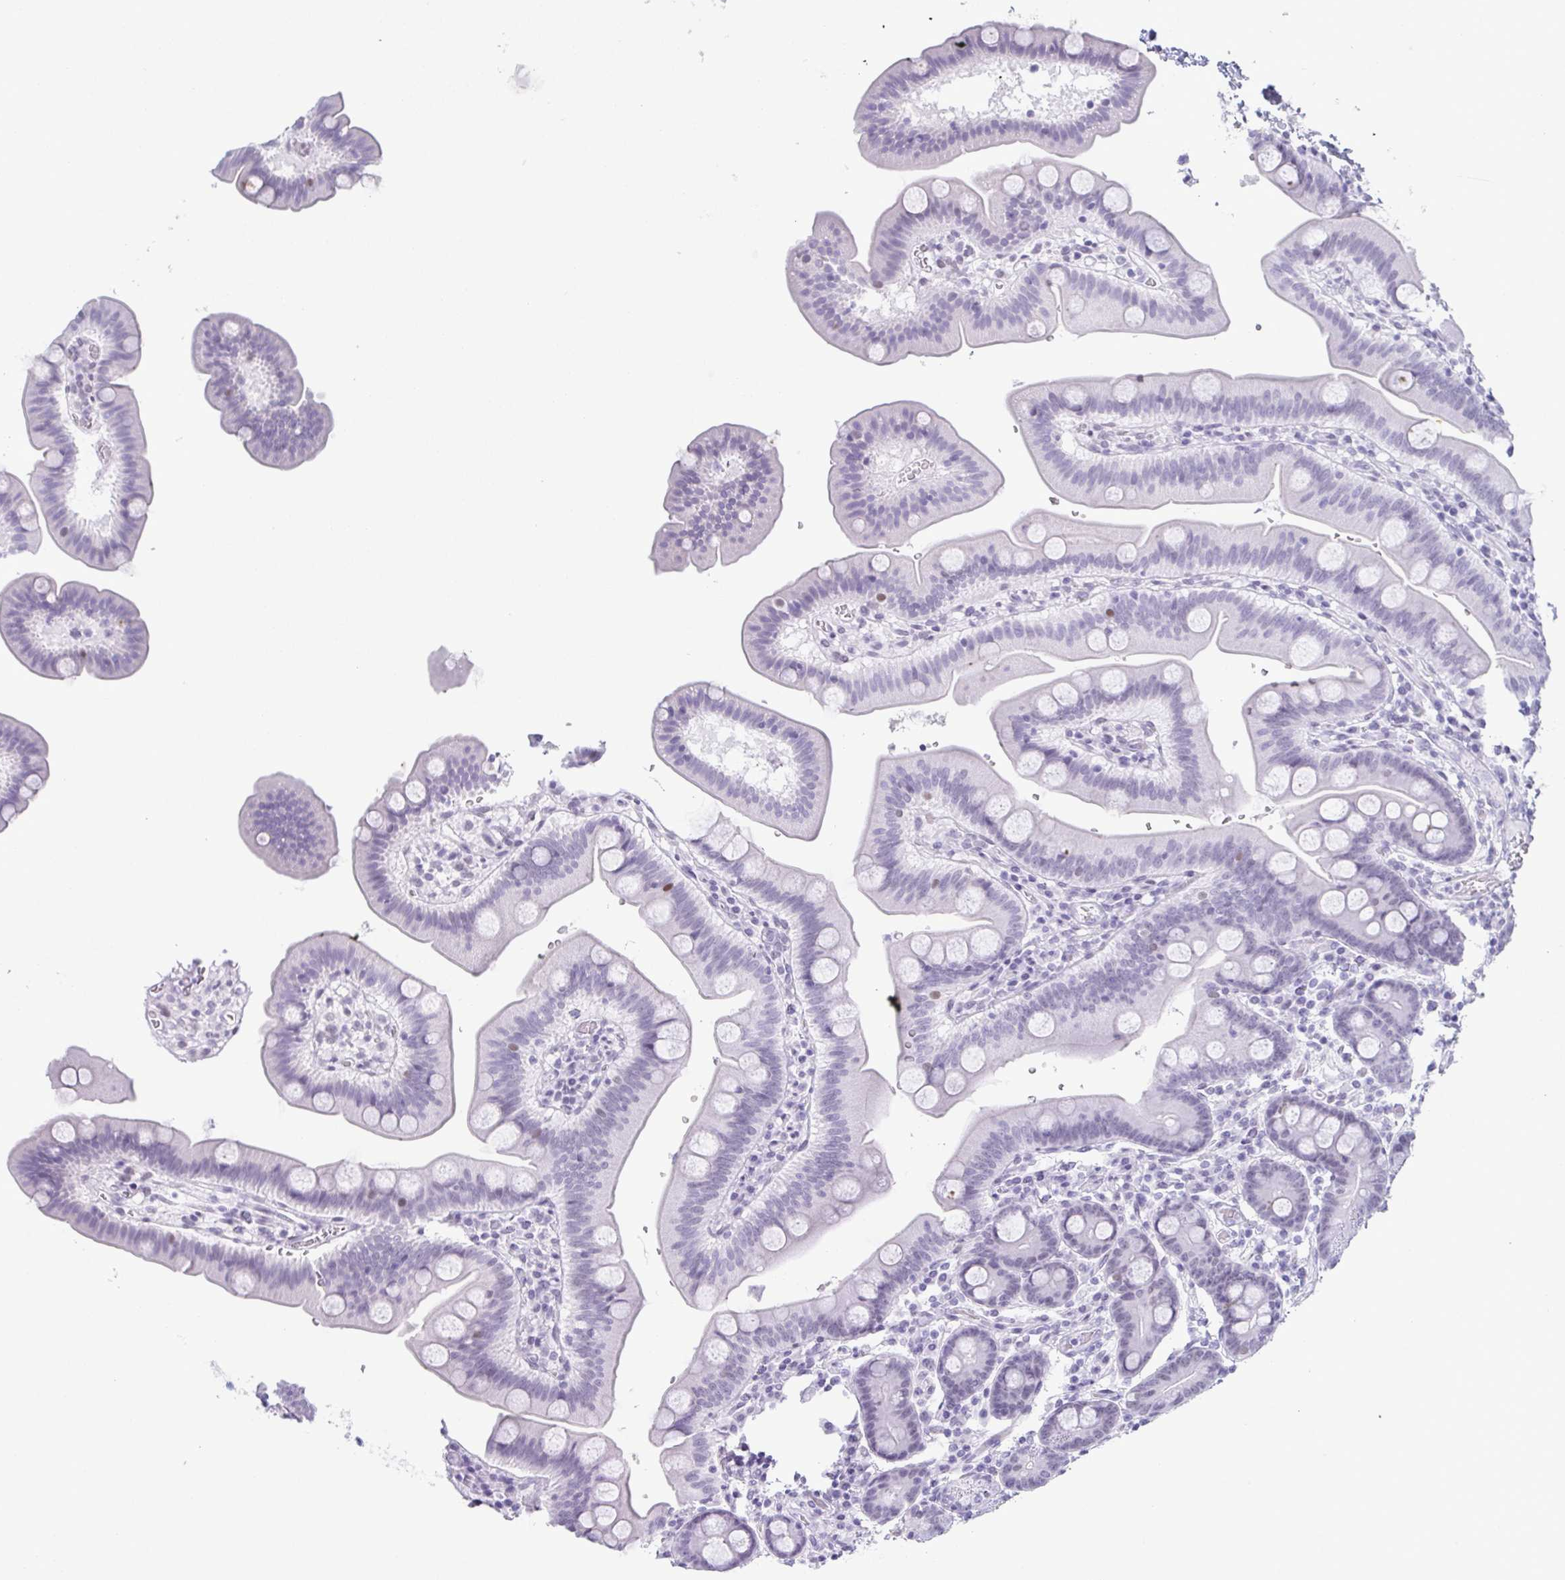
{"staining": {"intensity": "negative", "quantity": "none", "location": "none"}, "tissue": "duodenum", "cell_type": "Glandular cells", "image_type": "normal", "snomed": [{"axis": "morphology", "description": "Normal tissue, NOS"}, {"axis": "topography", "description": "Pancreas"}, {"axis": "topography", "description": "Duodenum"}], "caption": "This is an immunohistochemistry photomicrograph of normal human duodenum. There is no staining in glandular cells.", "gene": "SUGP2", "patient": {"sex": "male", "age": 59}}